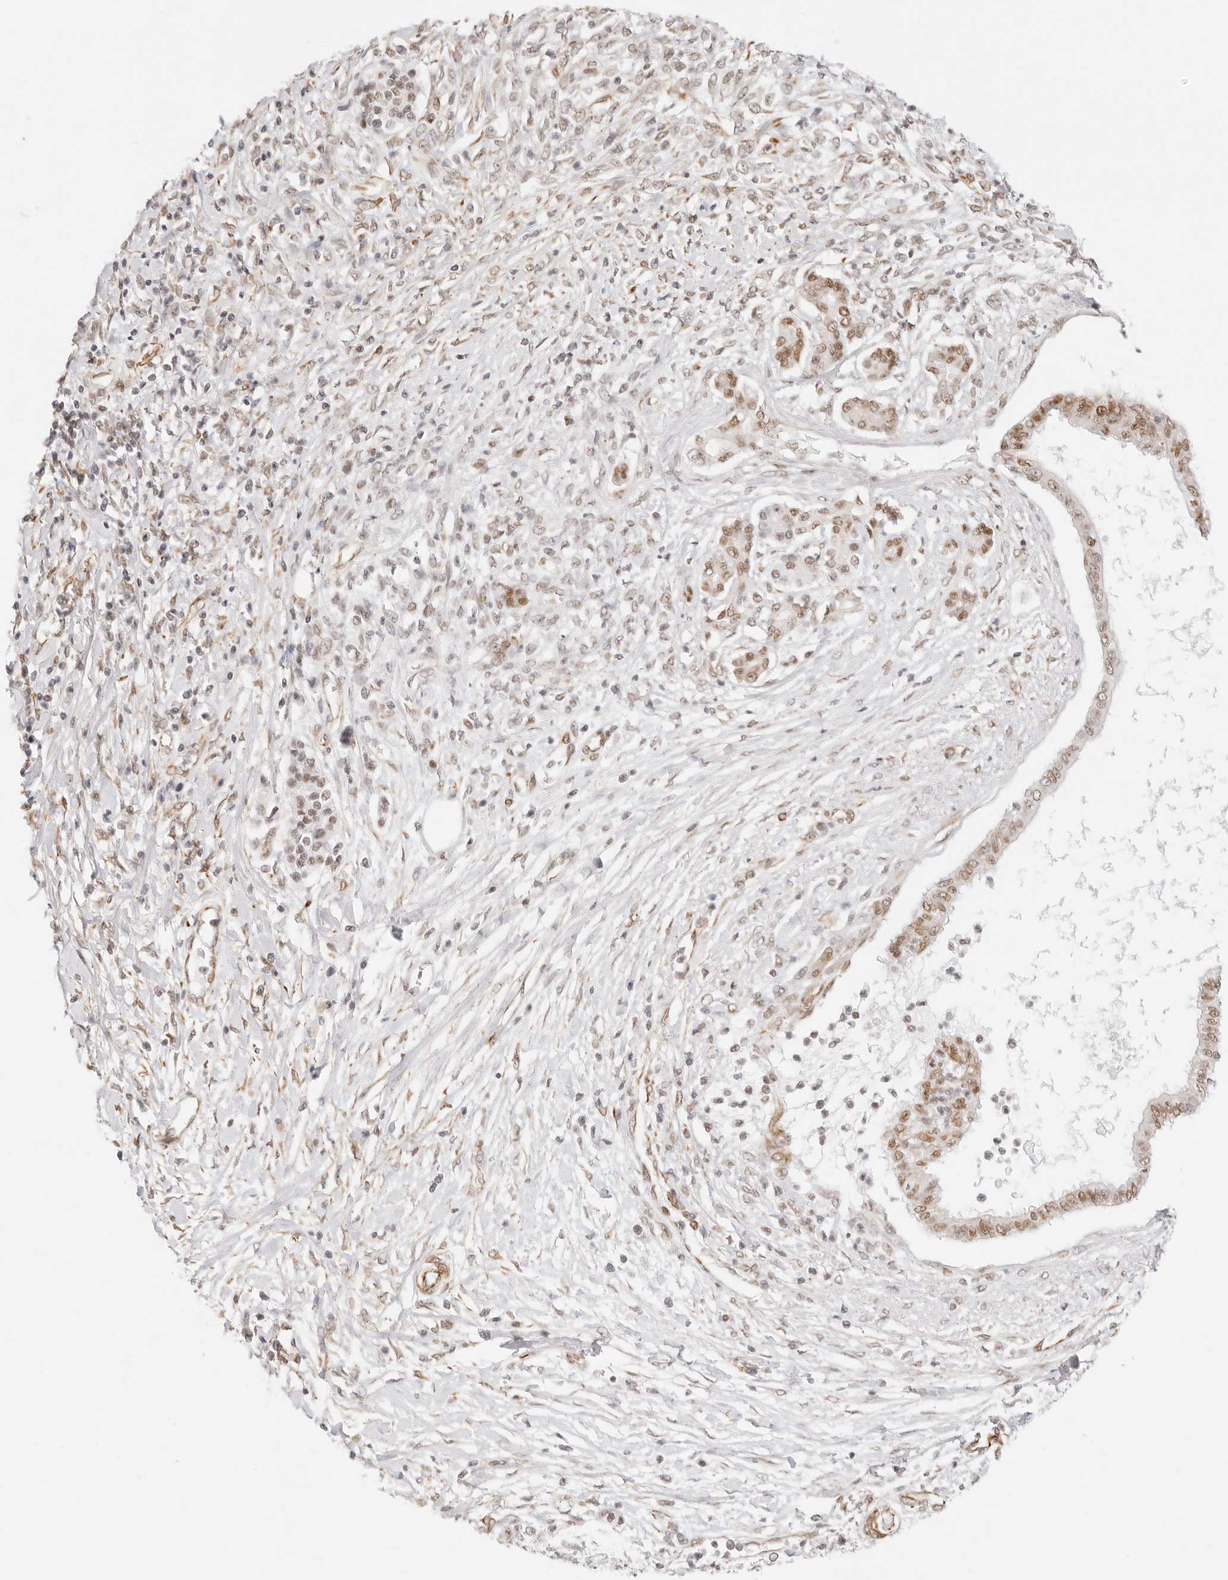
{"staining": {"intensity": "moderate", "quantity": "25%-75%", "location": "nuclear"}, "tissue": "pancreatic cancer", "cell_type": "Tumor cells", "image_type": "cancer", "snomed": [{"axis": "morphology", "description": "Adenocarcinoma, NOS"}, {"axis": "topography", "description": "Pancreas"}], "caption": "Protein staining shows moderate nuclear expression in approximately 25%-75% of tumor cells in pancreatic adenocarcinoma.", "gene": "ZC3H11A", "patient": {"sex": "female", "age": 56}}